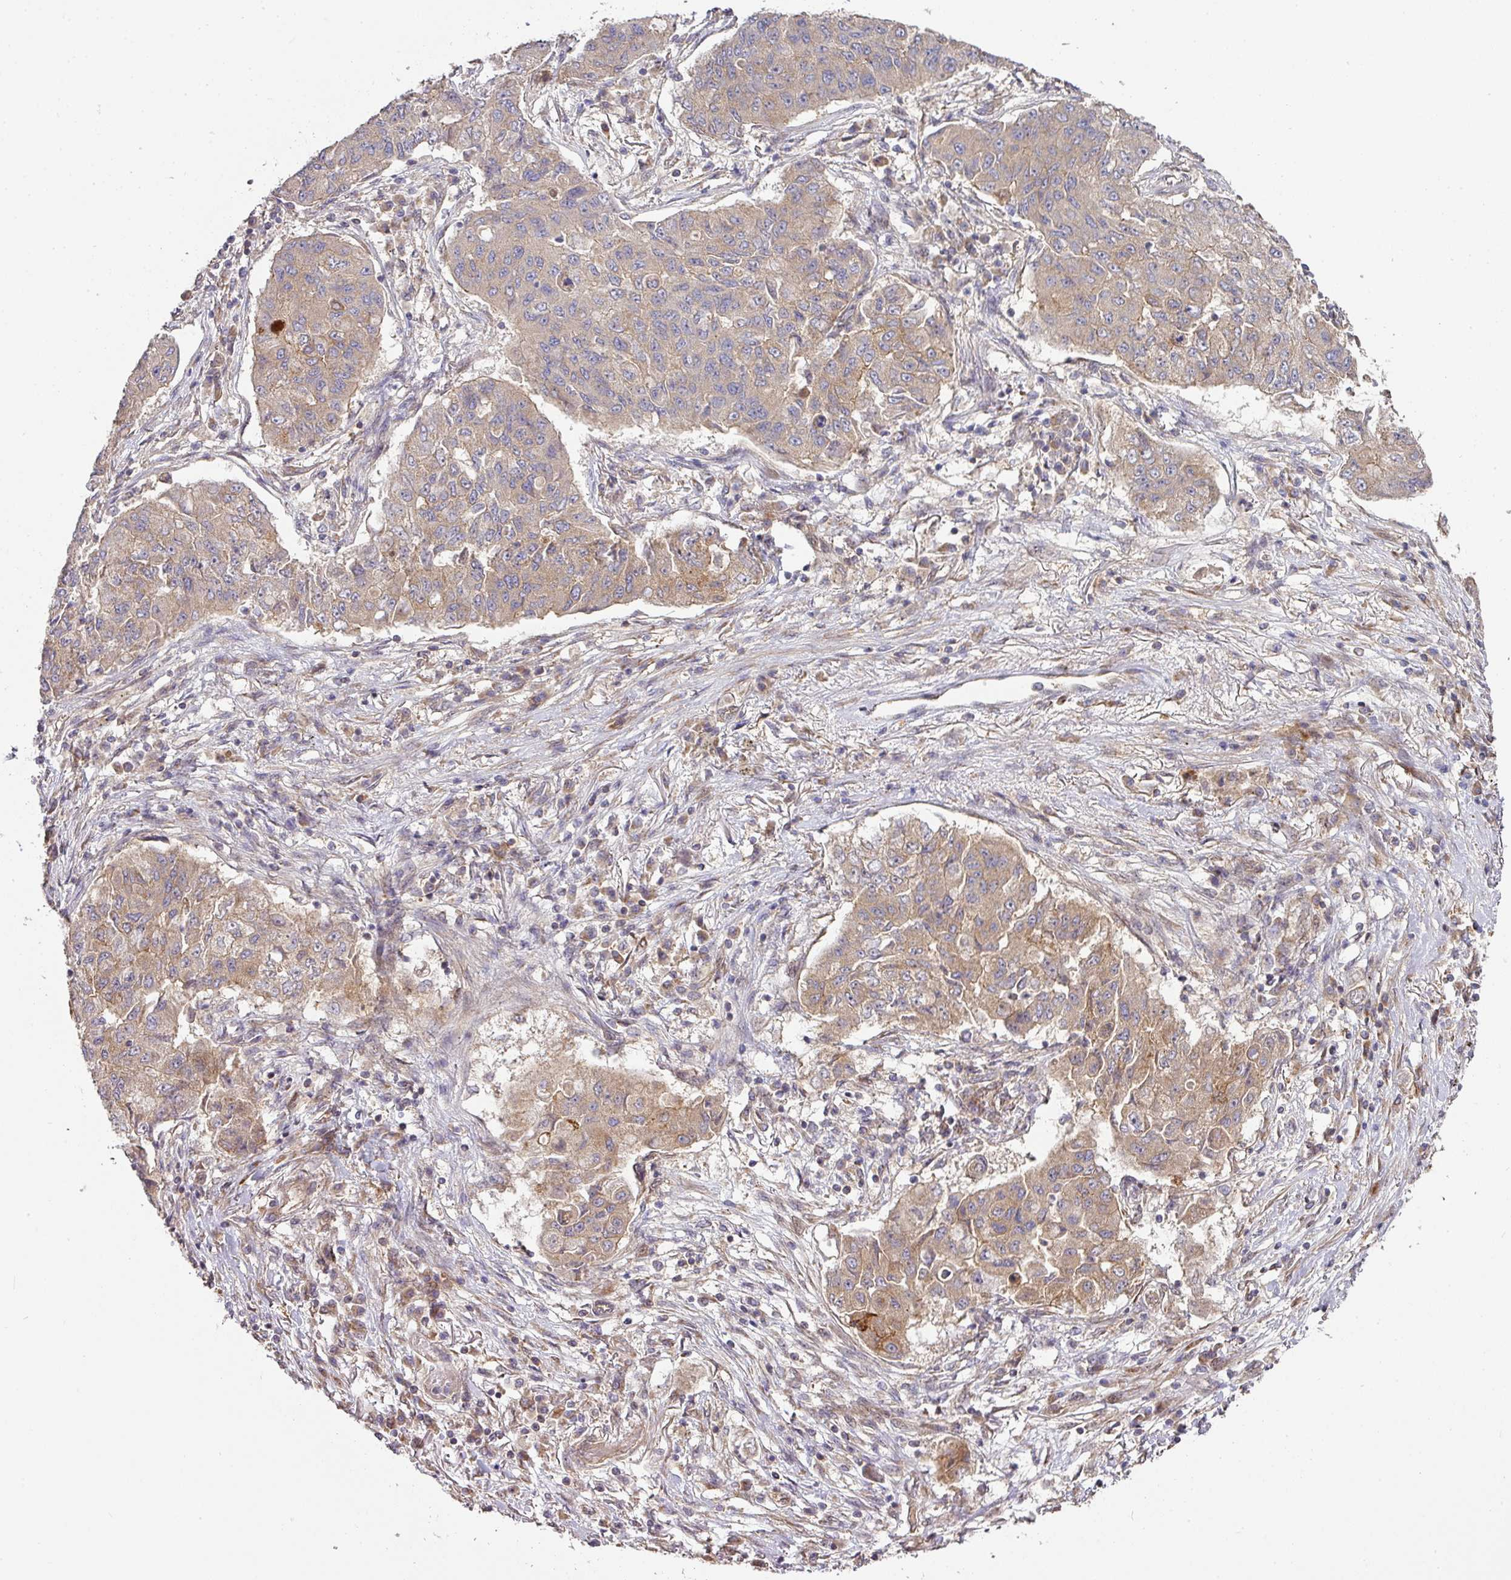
{"staining": {"intensity": "weak", "quantity": "25%-75%", "location": "cytoplasmic/membranous"}, "tissue": "lung cancer", "cell_type": "Tumor cells", "image_type": "cancer", "snomed": [{"axis": "morphology", "description": "Squamous cell carcinoma, NOS"}, {"axis": "topography", "description": "Lung"}], "caption": "Squamous cell carcinoma (lung) was stained to show a protein in brown. There is low levels of weak cytoplasmic/membranous expression in approximately 25%-75% of tumor cells.", "gene": "STK35", "patient": {"sex": "male", "age": 74}}